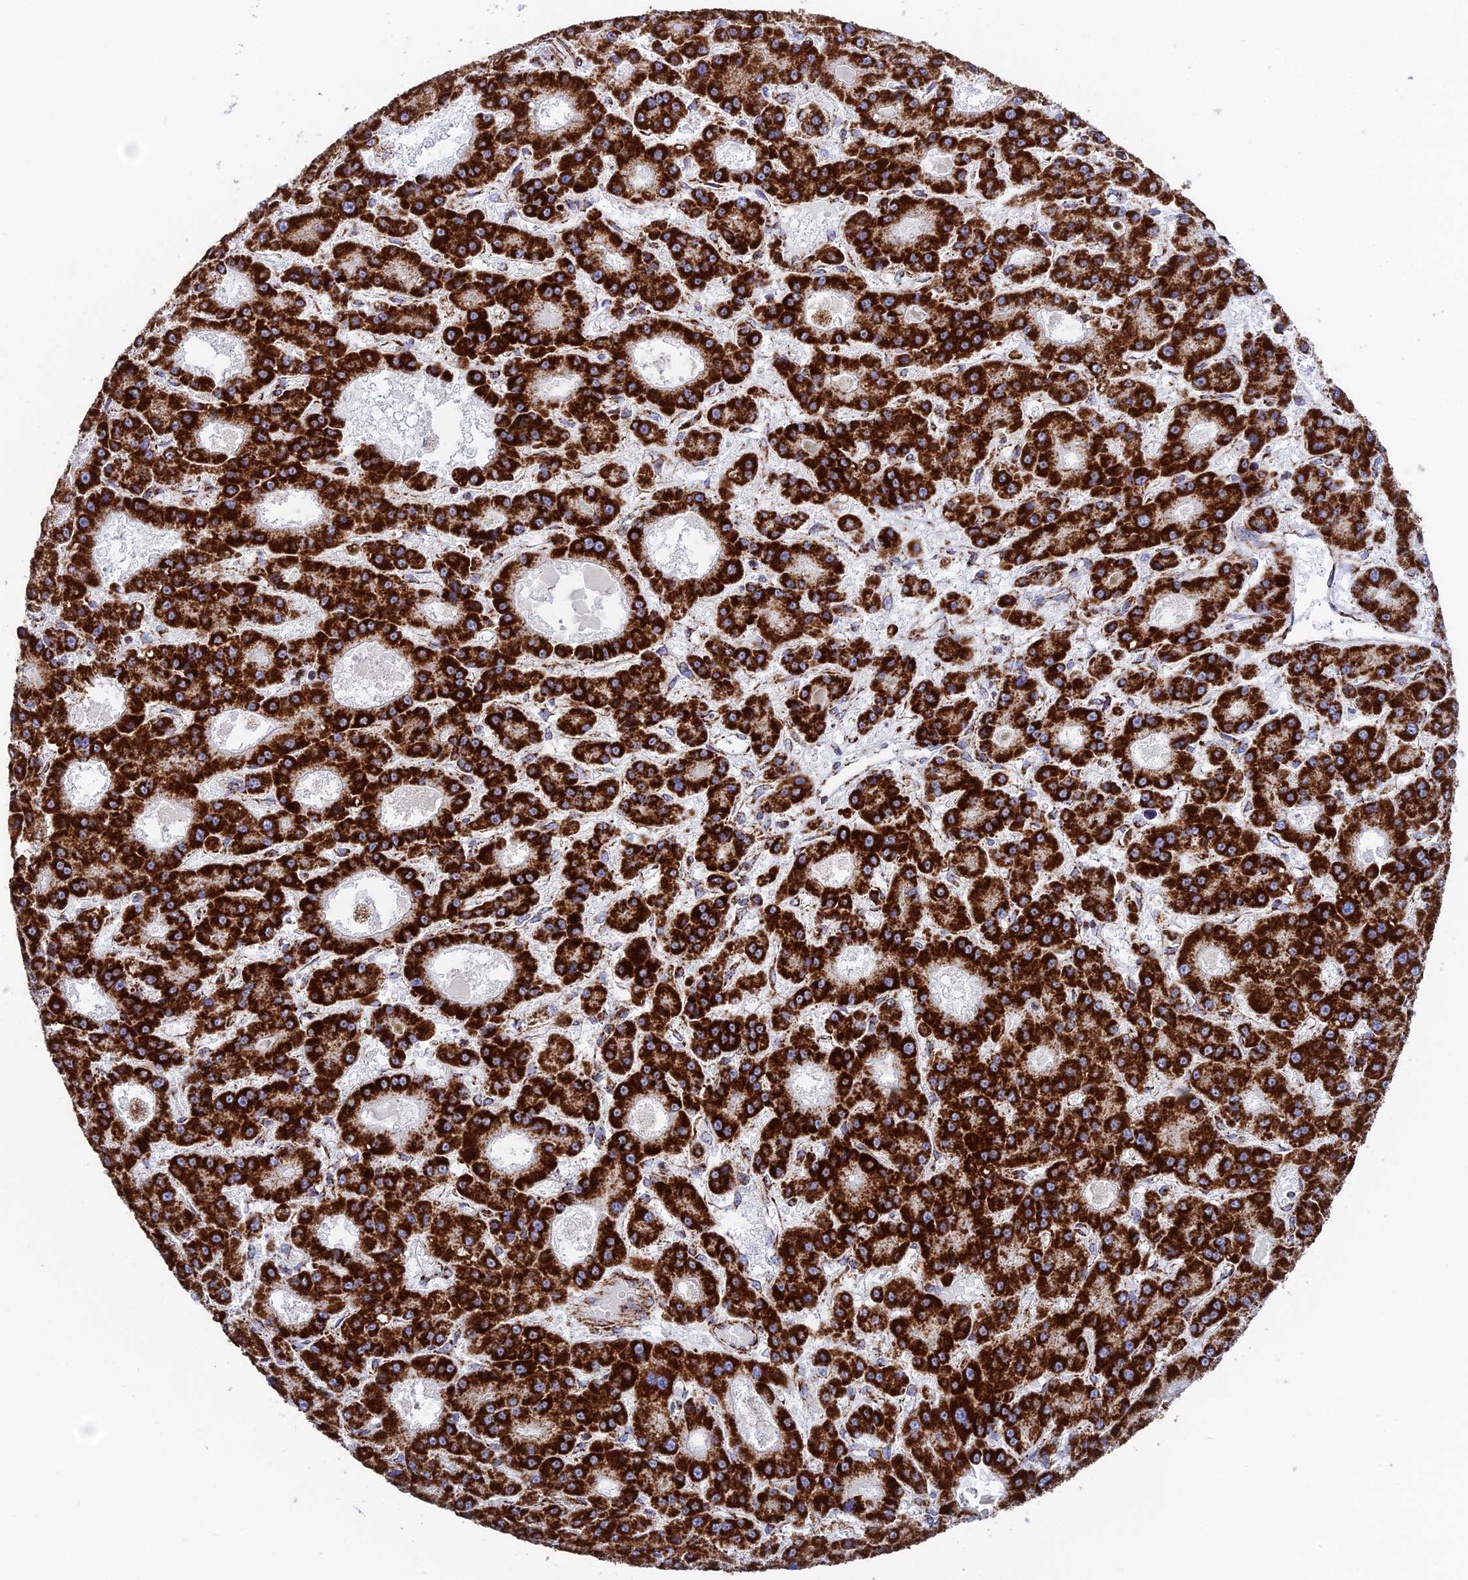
{"staining": {"intensity": "strong", "quantity": ">75%", "location": "cytoplasmic/membranous"}, "tissue": "liver cancer", "cell_type": "Tumor cells", "image_type": "cancer", "snomed": [{"axis": "morphology", "description": "Carcinoma, Hepatocellular, NOS"}, {"axis": "topography", "description": "Liver"}], "caption": "The micrograph exhibits immunohistochemical staining of liver hepatocellular carcinoma. There is strong cytoplasmic/membranous staining is present in about >75% of tumor cells.", "gene": "CHCHD3", "patient": {"sex": "male", "age": 70}}